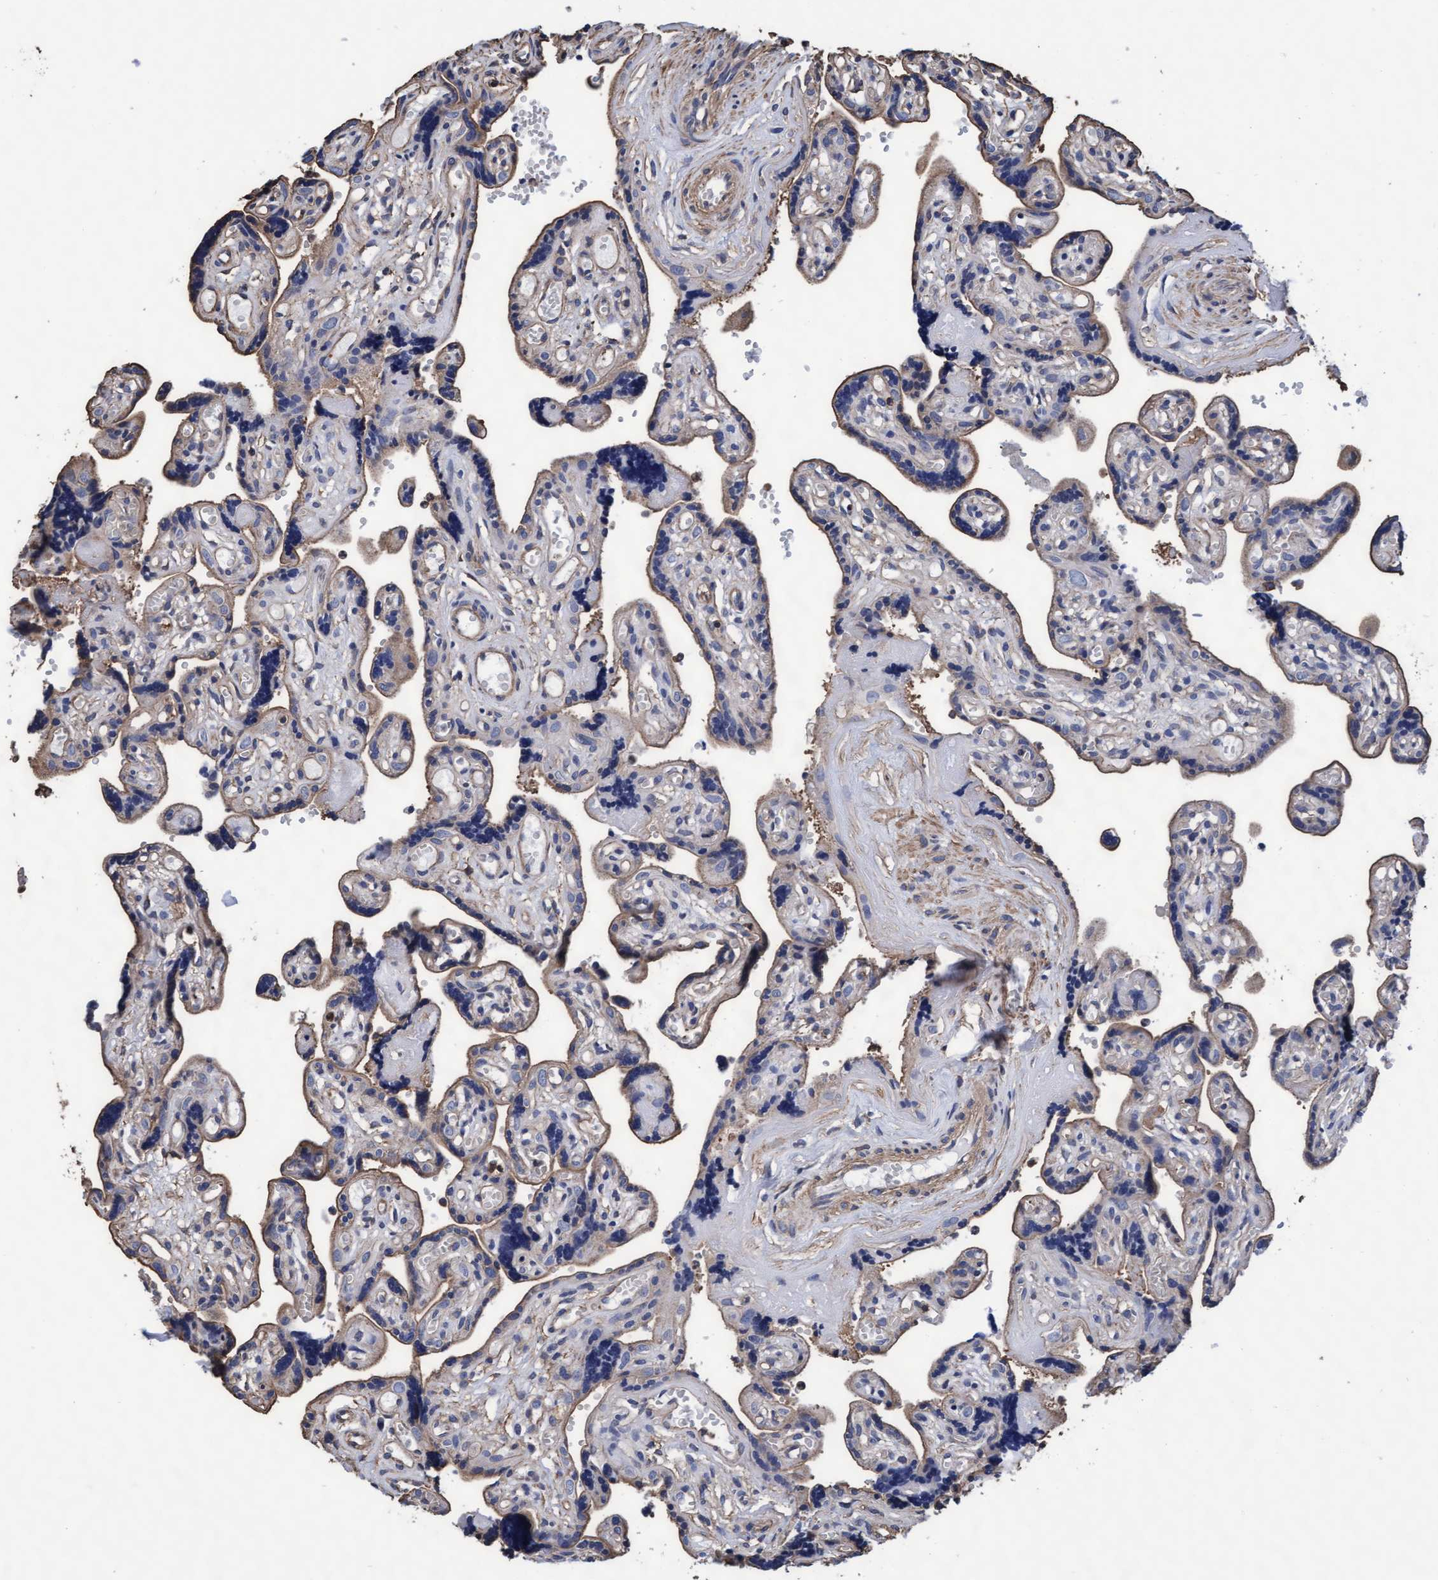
{"staining": {"intensity": "weak", "quantity": "25%-75%", "location": "cytoplasmic/membranous"}, "tissue": "placenta", "cell_type": "Decidual cells", "image_type": "normal", "snomed": [{"axis": "morphology", "description": "Normal tissue, NOS"}, {"axis": "topography", "description": "Placenta"}], "caption": "IHC staining of benign placenta, which reveals low levels of weak cytoplasmic/membranous staining in approximately 25%-75% of decidual cells indicating weak cytoplasmic/membranous protein positivity. The staining was performed using DAB (brown) for protein detection and nuclei were counterstained in hematoxylin (blue).", "gene": "GRHPR", "patient": {"sex": "female", "age": 30}}